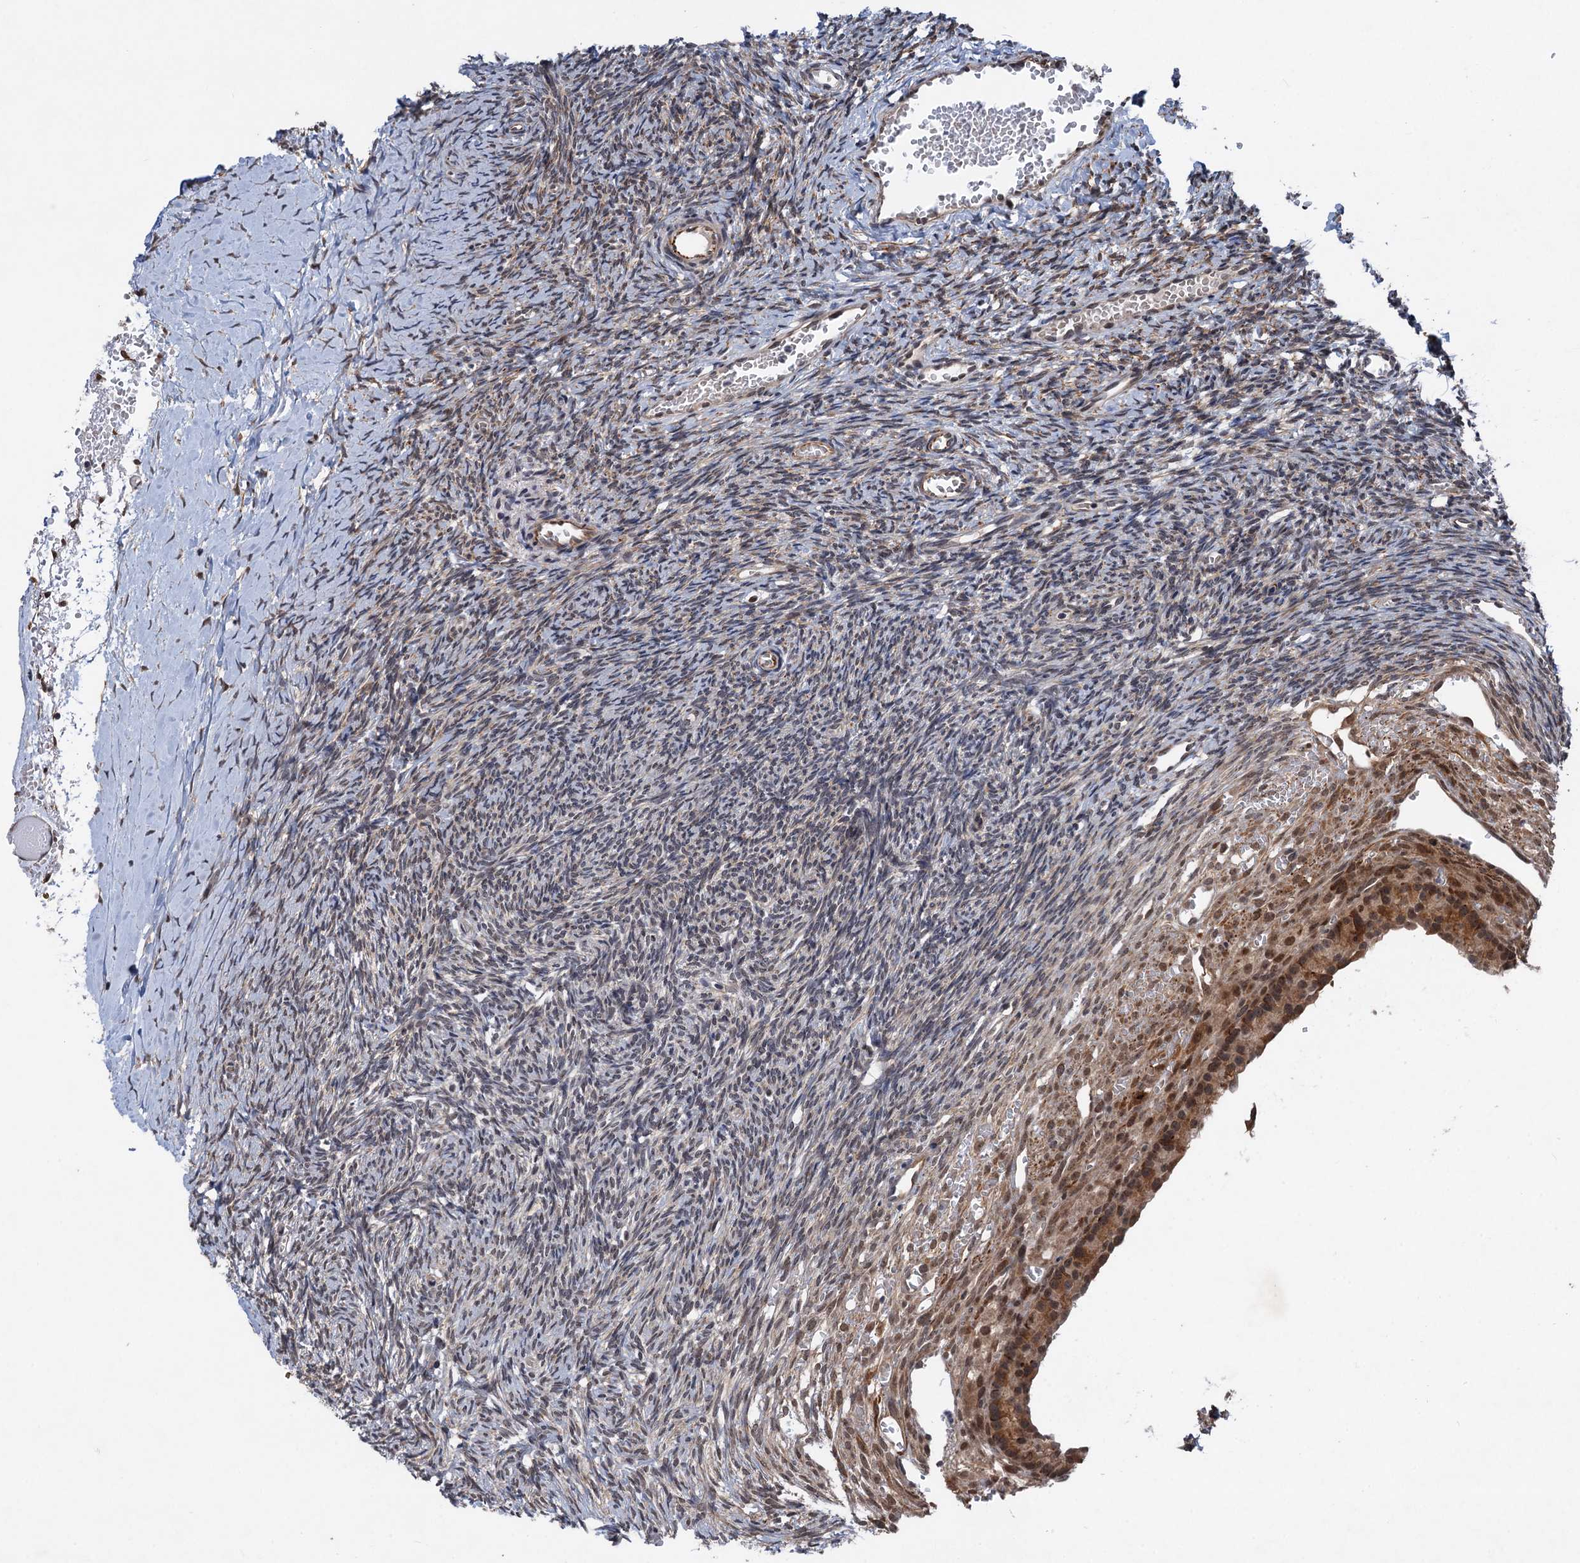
{"staining": {"intensity": "moderate", "quantity": "<25%", "location": "cytoplasmic/membranous"}, "tissue": "ovary", "cell_type": "Ovarian stroma cells", "image_type": "normal", "snomed": [{"axis": "morphology", "description": "Normal tissue, NOS"}, {"axis": "topography", "description": "Ovary"}], "caption": "IHC of normal ovary exhibits low levels of moderate cytoplasmic/membranous expression in about <25% of ovarian stroma cells. (DAB IHC with brightfield microscopy, high magnification).", "gene": "TTC31", "patient": {"sex": "female", "age": 39}}